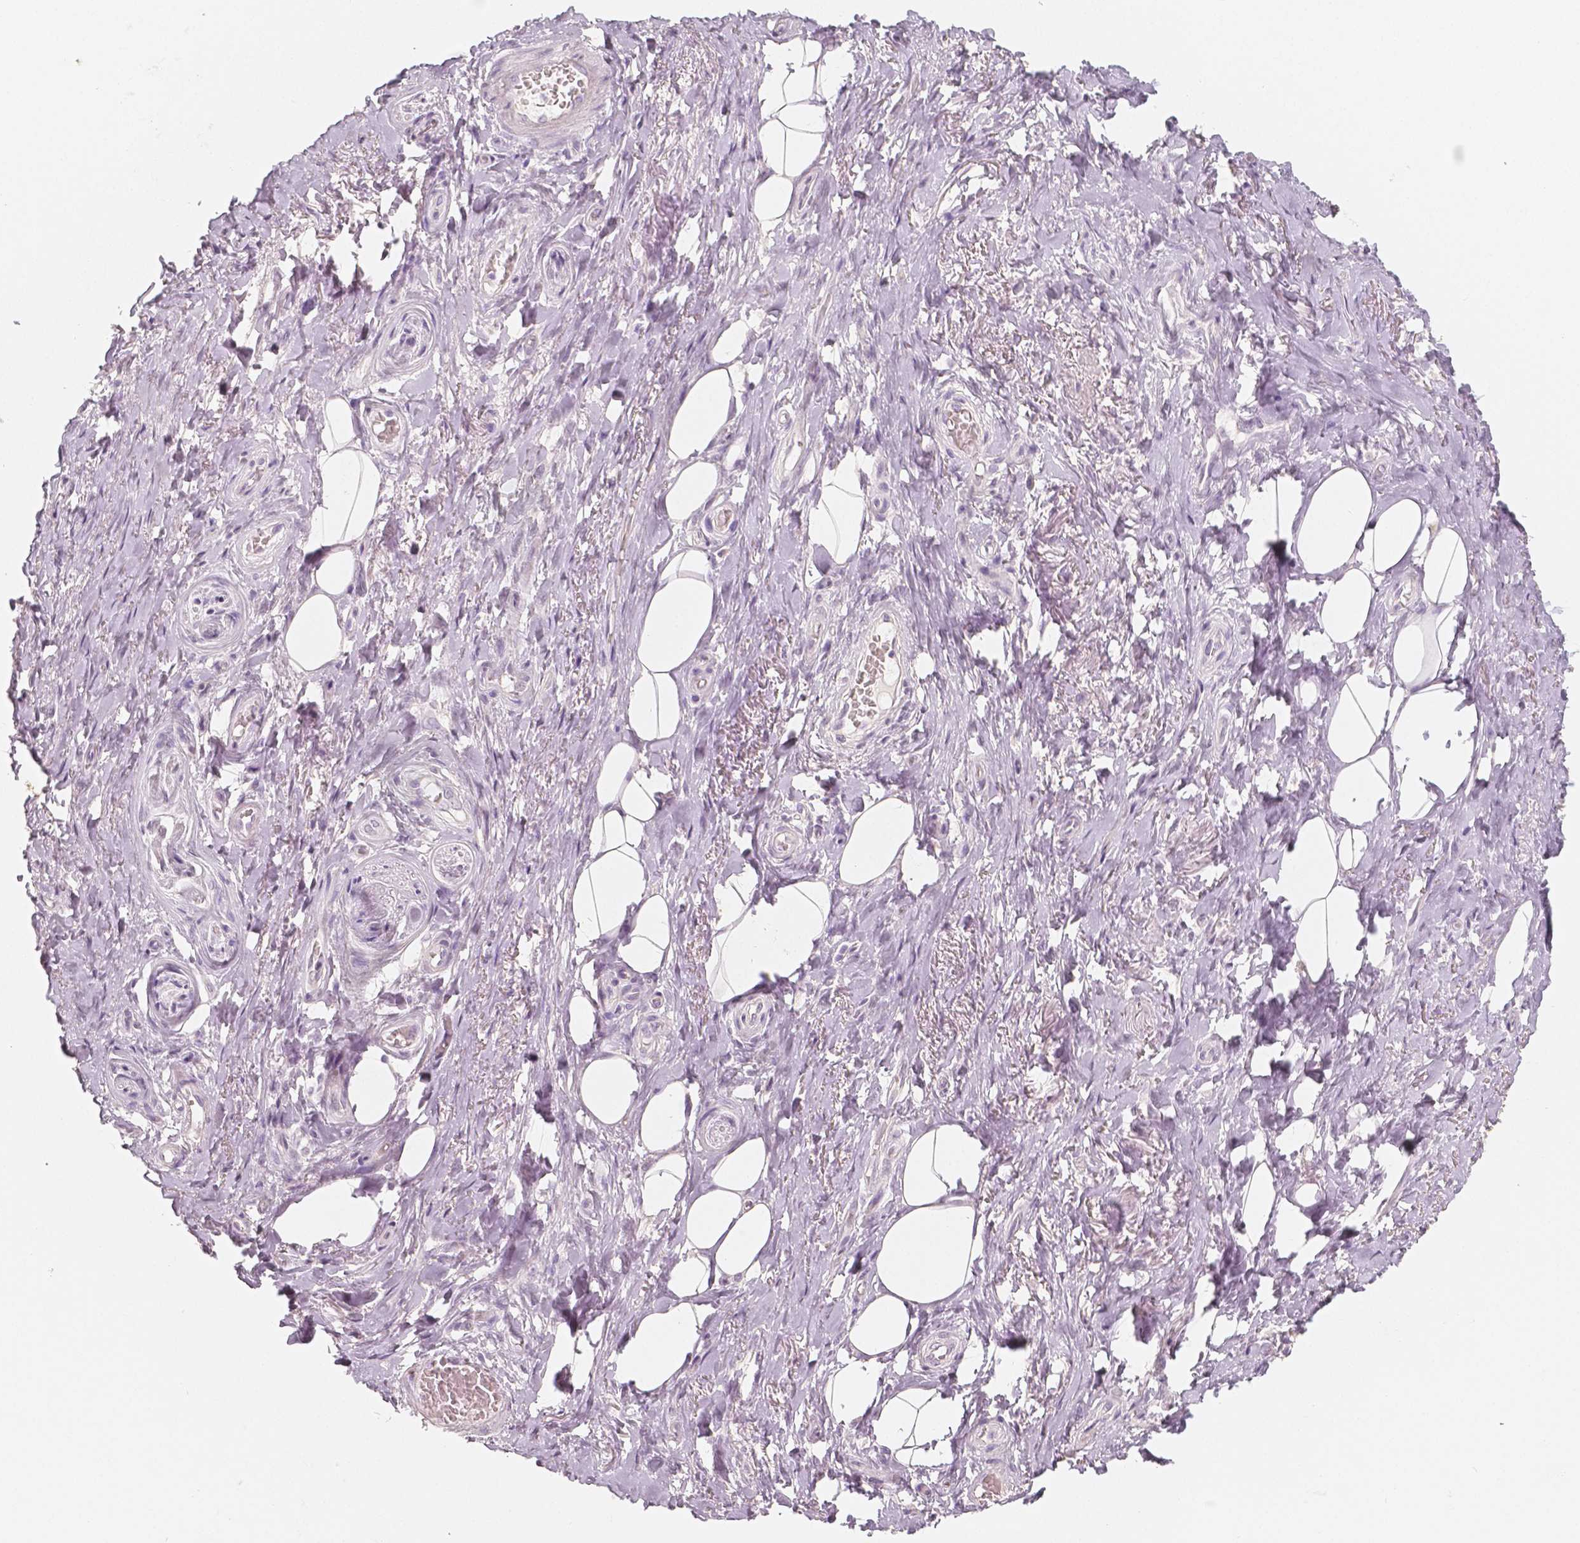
{"staining": {"intensity": "negative", "quantity": "none", "location": "none"}, "tissue": "adipose tissue", "cell_type": "Adipocytes", "image_type": "normal", "snomed": [{"axis": "morphology", "description": "Normal tissue, NOS"}, {"axis": "topography", "description": "Anal"}, {"axis": "topography", "description": "Peripheral nerve tissue"}], "caption": "High power microscopy photomicrograph of an IHC histopathology image of unremarkable adipose tissue, revealing no significant staining in adipocytes. (DAB (3,3'-diaminobenzidine) immunohistochemistry with hematoxylin counter stain).", "gene": "NECAB2", "patient": {"sex": "male", "age": 53}}